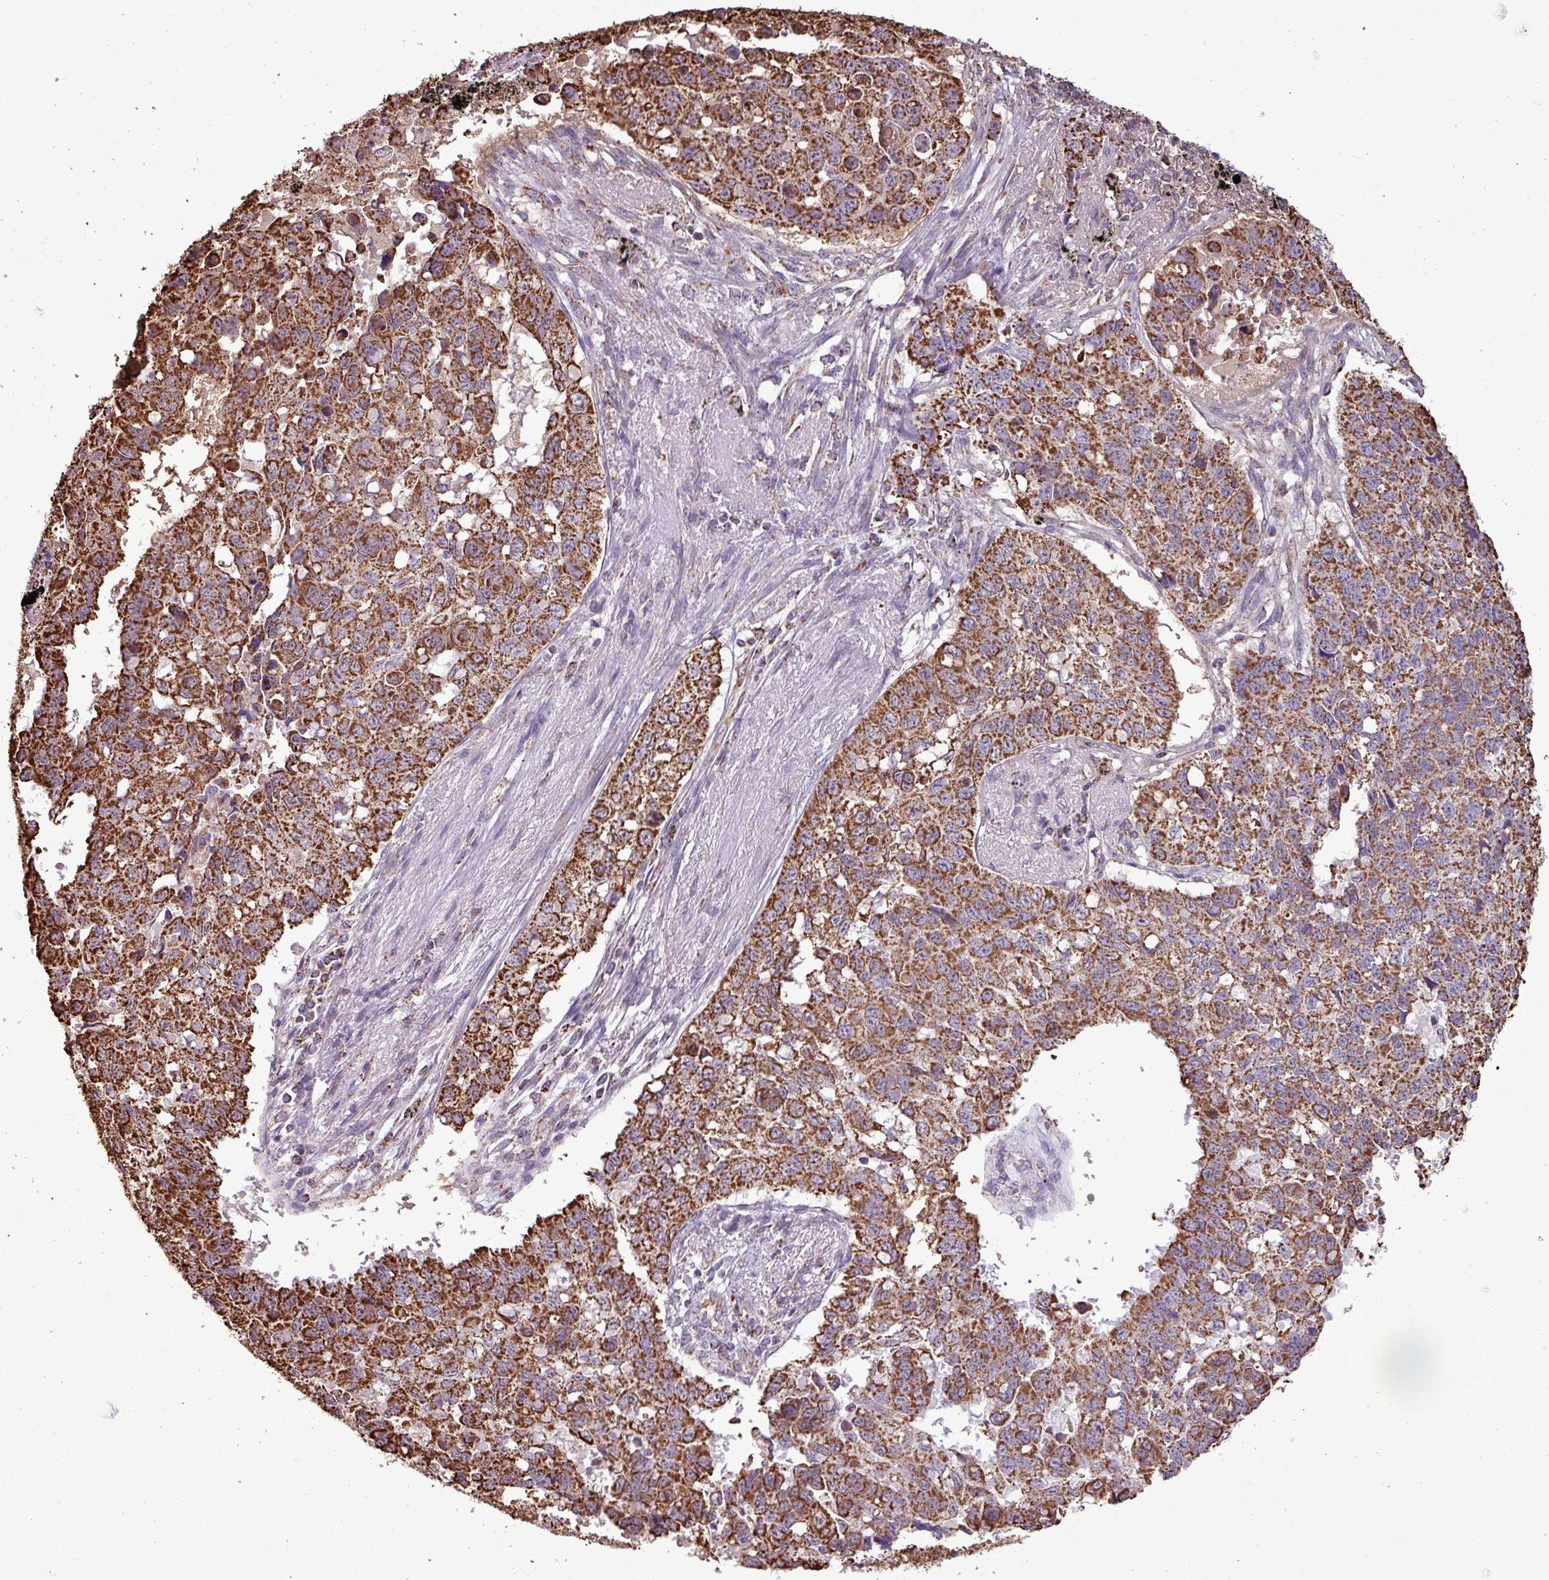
{"staining": {"intensity": "strong", "quantity": ">75%", "location": "cytoplasmic/membranous"}, "tissue": "lung cancer", "cell_type": "Tumor cells", "image_type": "cancer", "snomed": [{"axis": "morphology", "description": "Squamous cell carcinoma, NOS"}, {"axis": "topography", "description": "Lung"}], "caption": "Strong cytoplasmic/membranous expression is appreciated in approximately >75% of tumor cells in squamous cell carcinoma (lung). Using DAB (3,3'-diaminobenzidine) (brown) and hematoxylin (blue) stains, captured at high magnification using brightfield microscopy.", "gene": "ALG8", "patient": {"sex": "male", "age": 60}}